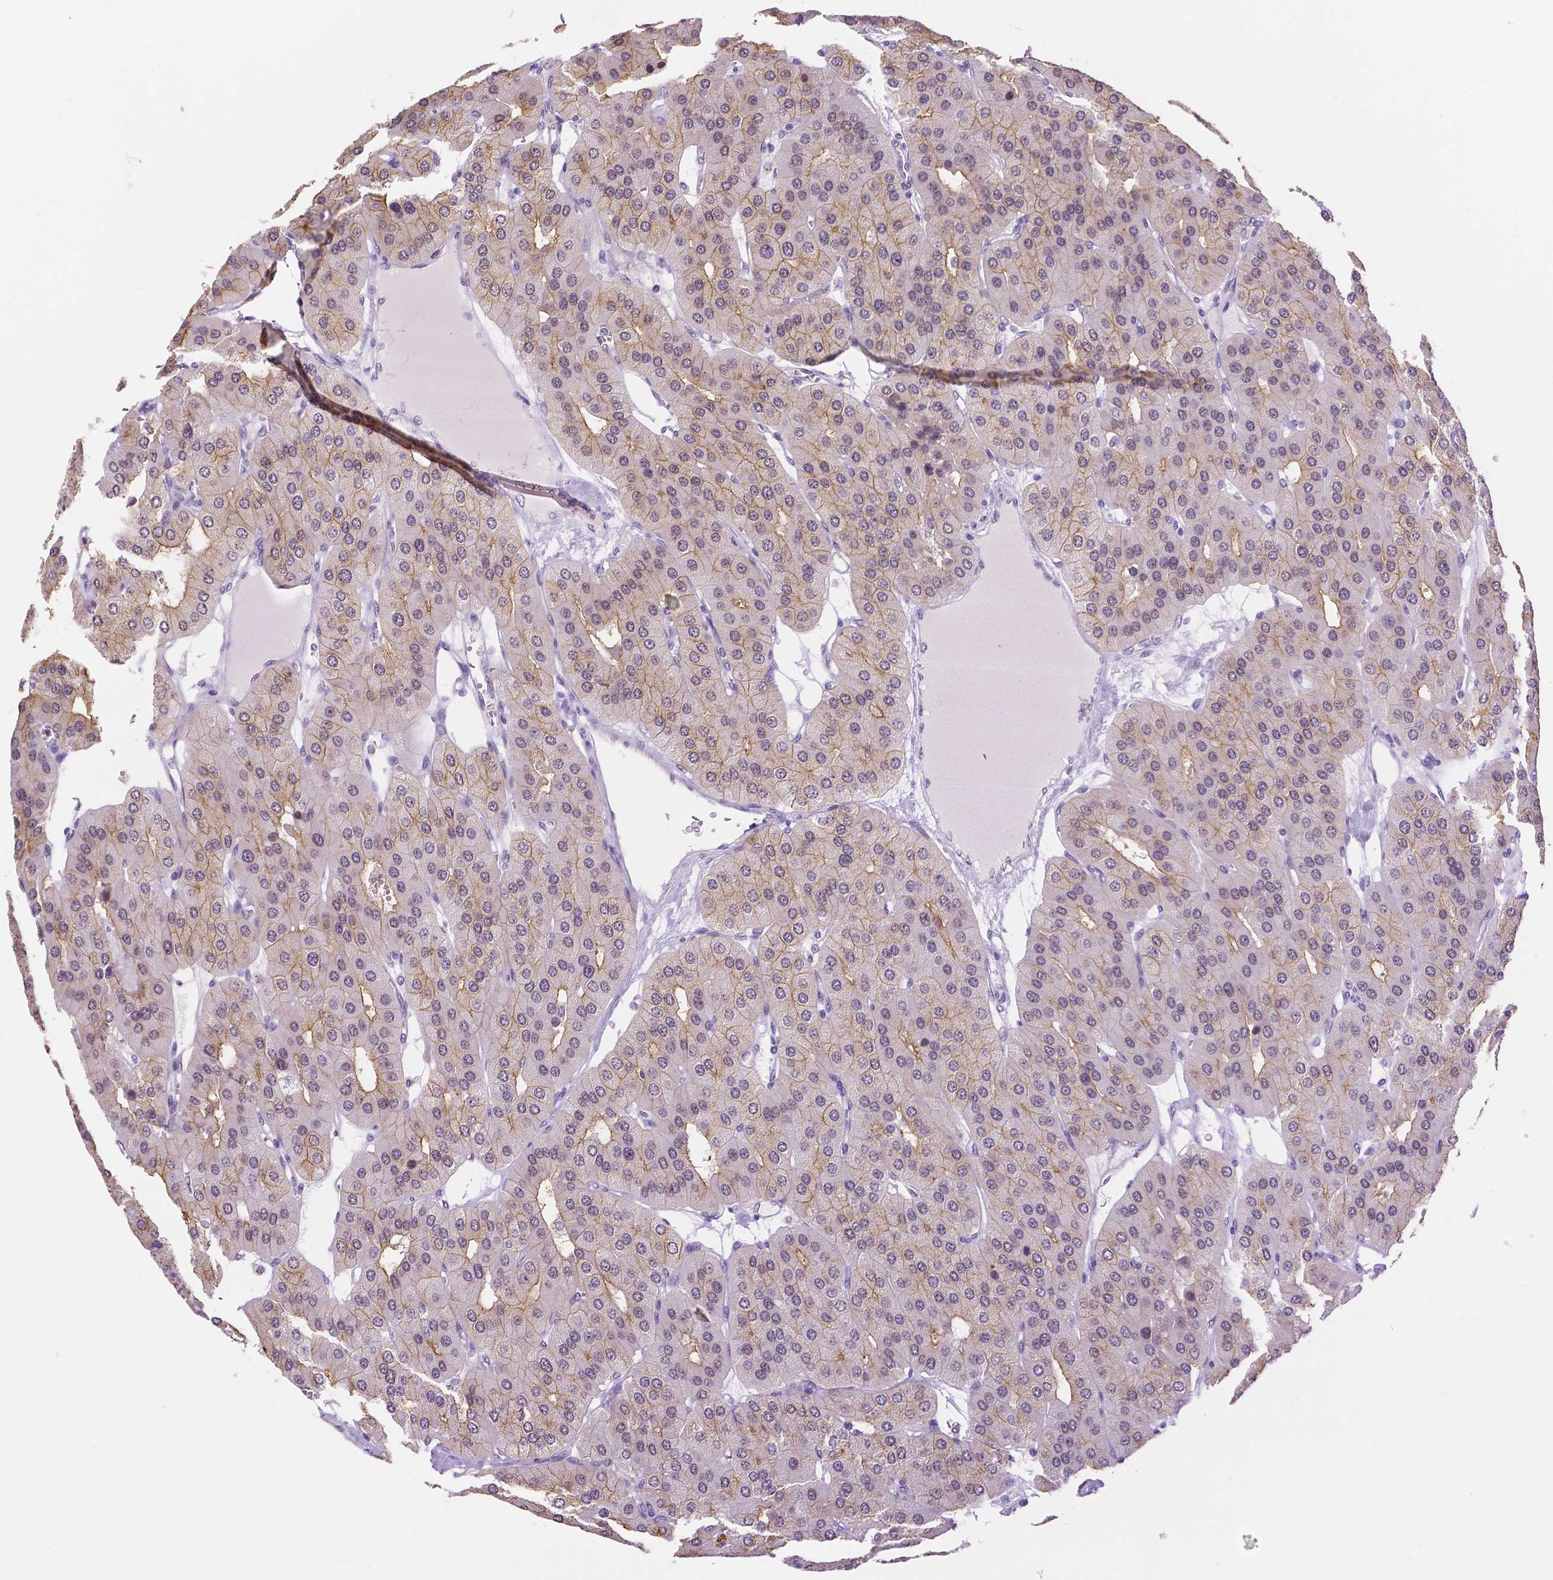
{"staining": {"intensity": "weak", "quantity": "<25%", "location": "cytoplasmic/membranous"}, "tissue": "parathyroid gland", "cell_type": "Glandular cells", "image_type": "normal", "snomed": [{"axis": "morphology", "description": "Normal tissue, NOS"}, {"axis": "morphology", "description": "Adenoma, NOS"}, {"axis": "topography", "description": "Parathyroid gland"}], "caption": "DAB (3,3'-diaminobenzidine) immunohistochemical staining of benign parathyroid gland reveals no significant expression in glandular cells.", "gene": "NHP2", "patient": {"sex": "female", "age": 86}}